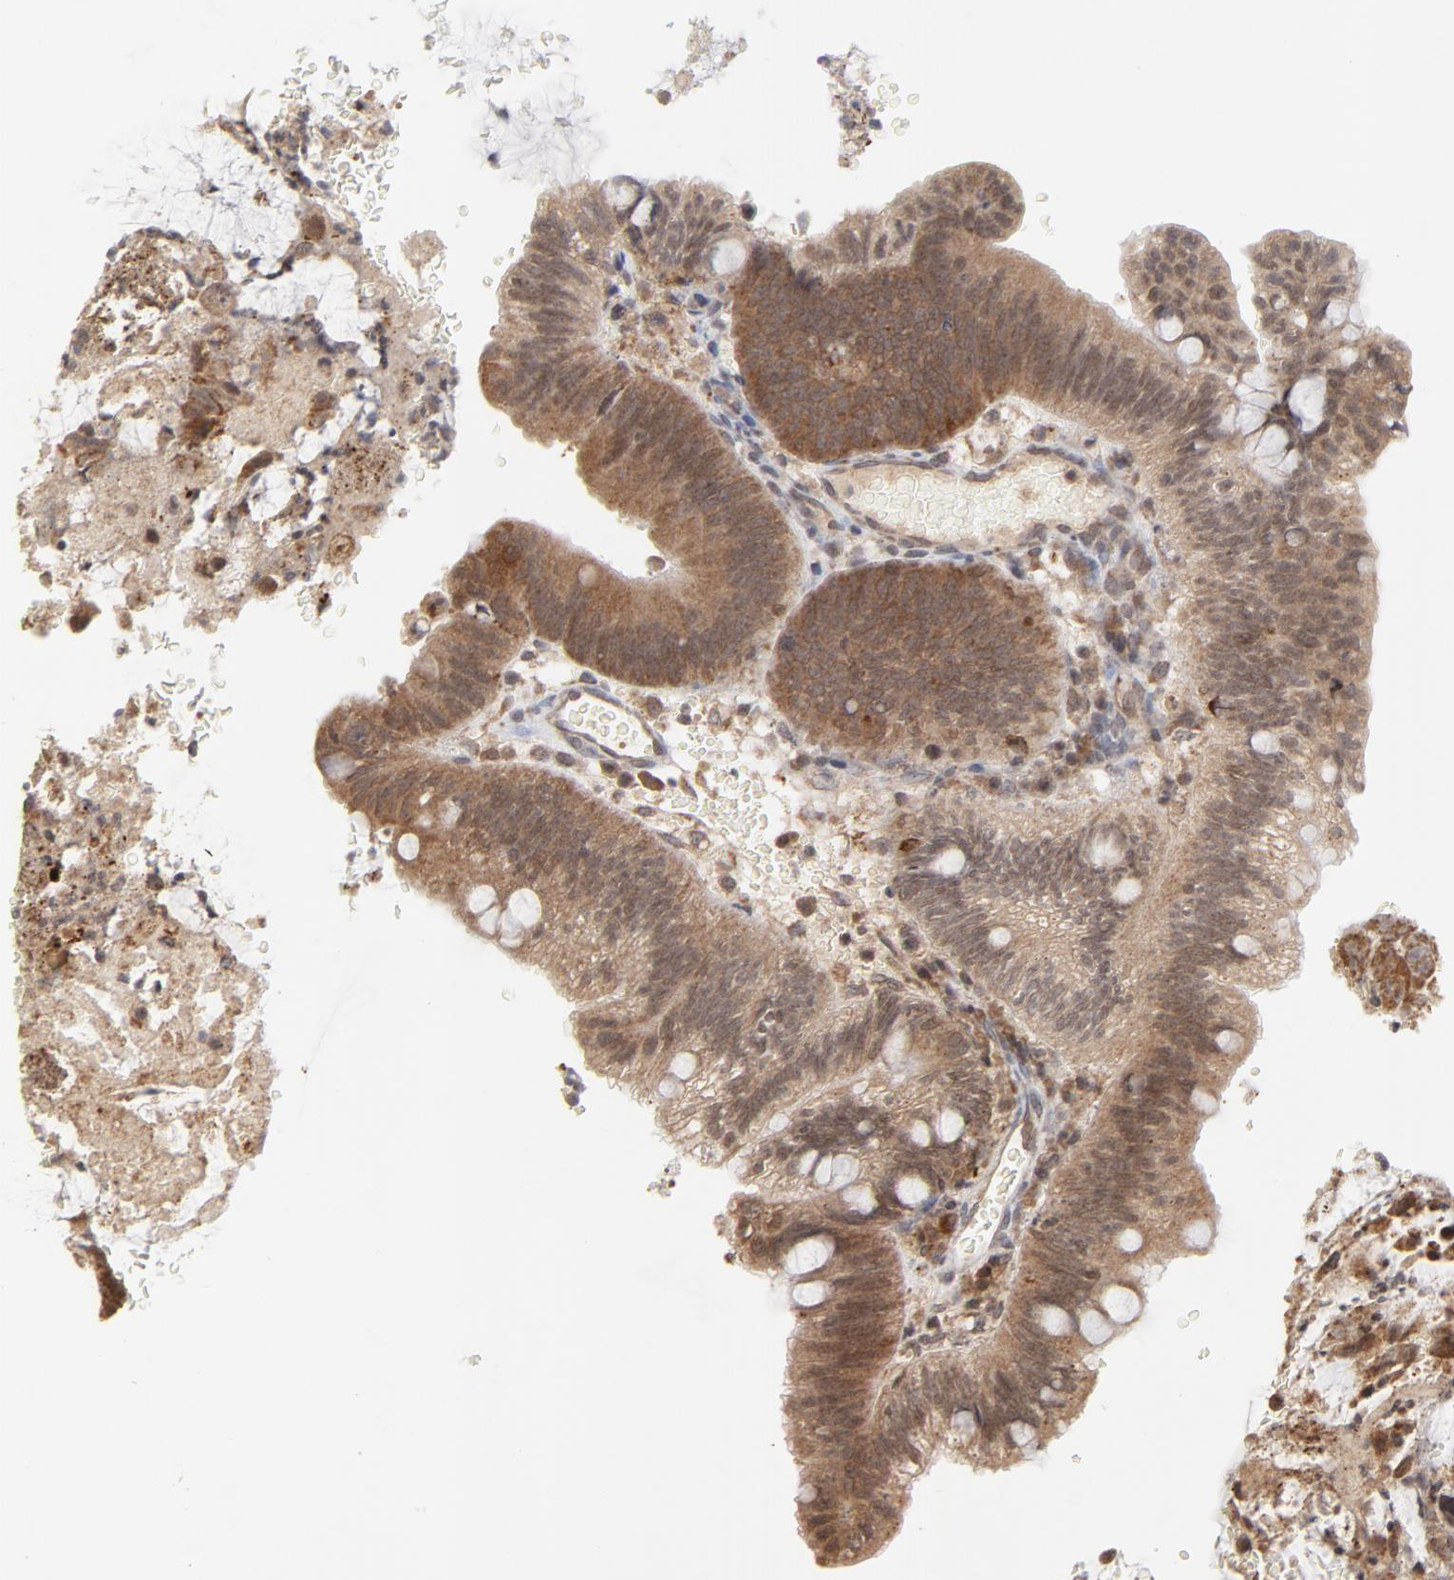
{"staining": {"intensity": "moderate", "quantity": ">75%", "location": "cytoplasmic/membranous"}, "tissue": "colorectal cancer", "cell_type": "Tumor cells", "image_type": "cancer", "snomed": [{"axis": "morphology", "description": "Normal tissue, NOS"}, {"axis": "morphology", "description": "Adenocarcinoma, NOS"}, {"axis": "topography", "description": "Rectum"}], "caption": "The photomicrograph reveals staining of colorectal cancer (adenocarcinoma), revealing moderate cytoplasmic/membranous protein expression (brown color) within tumor cells.", "gene": "ARIH1", "patient": {"sex": "male", "age": 92}}